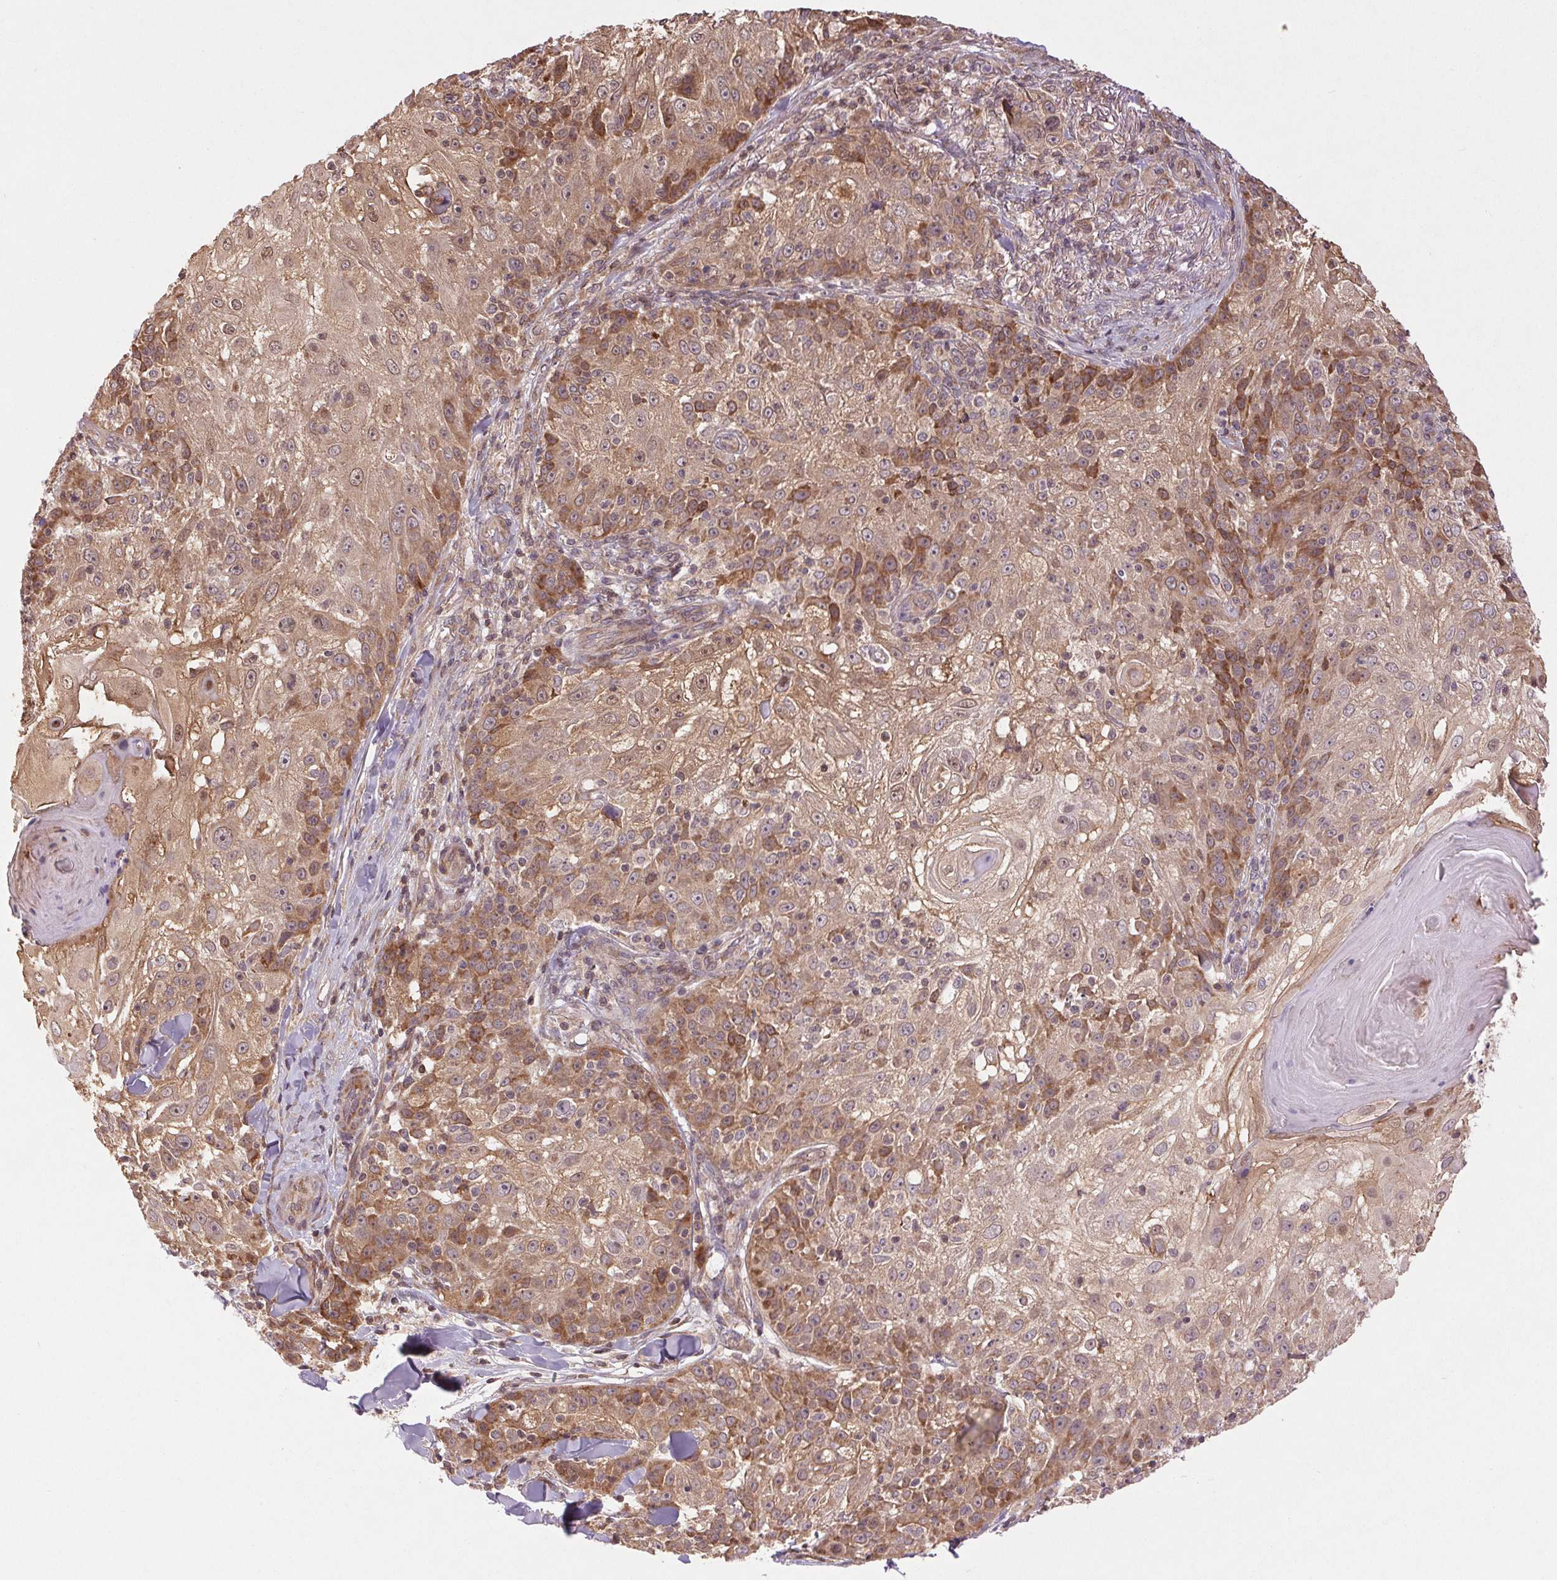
{"staining": {"intensity": "moderate", "quantity": ">75%", "location": "cytoplasmic/membranous"}, "tissue": "skin cancer", "cell_type": "Tumor cells", "image_type": "cancer", "snomed": [{"axis": "morphology", "description": "Normal tissue, NOS"}, {"axis": "morphology", "description": "Squamous cell carcinoma, NOS"}, {"axis": "topography", "description": "Skin"}], "caption": "Protein staining of skin squamous cell carcinoma tissue exhibits moderate cytoplasmic/membranous positivity in approximately >75% of tumor cells. (Brightfield microscopy of DAB IHC at high magnification).", "gene": "BTF3L4", "patient": {"sex": "female", "age": 83}}